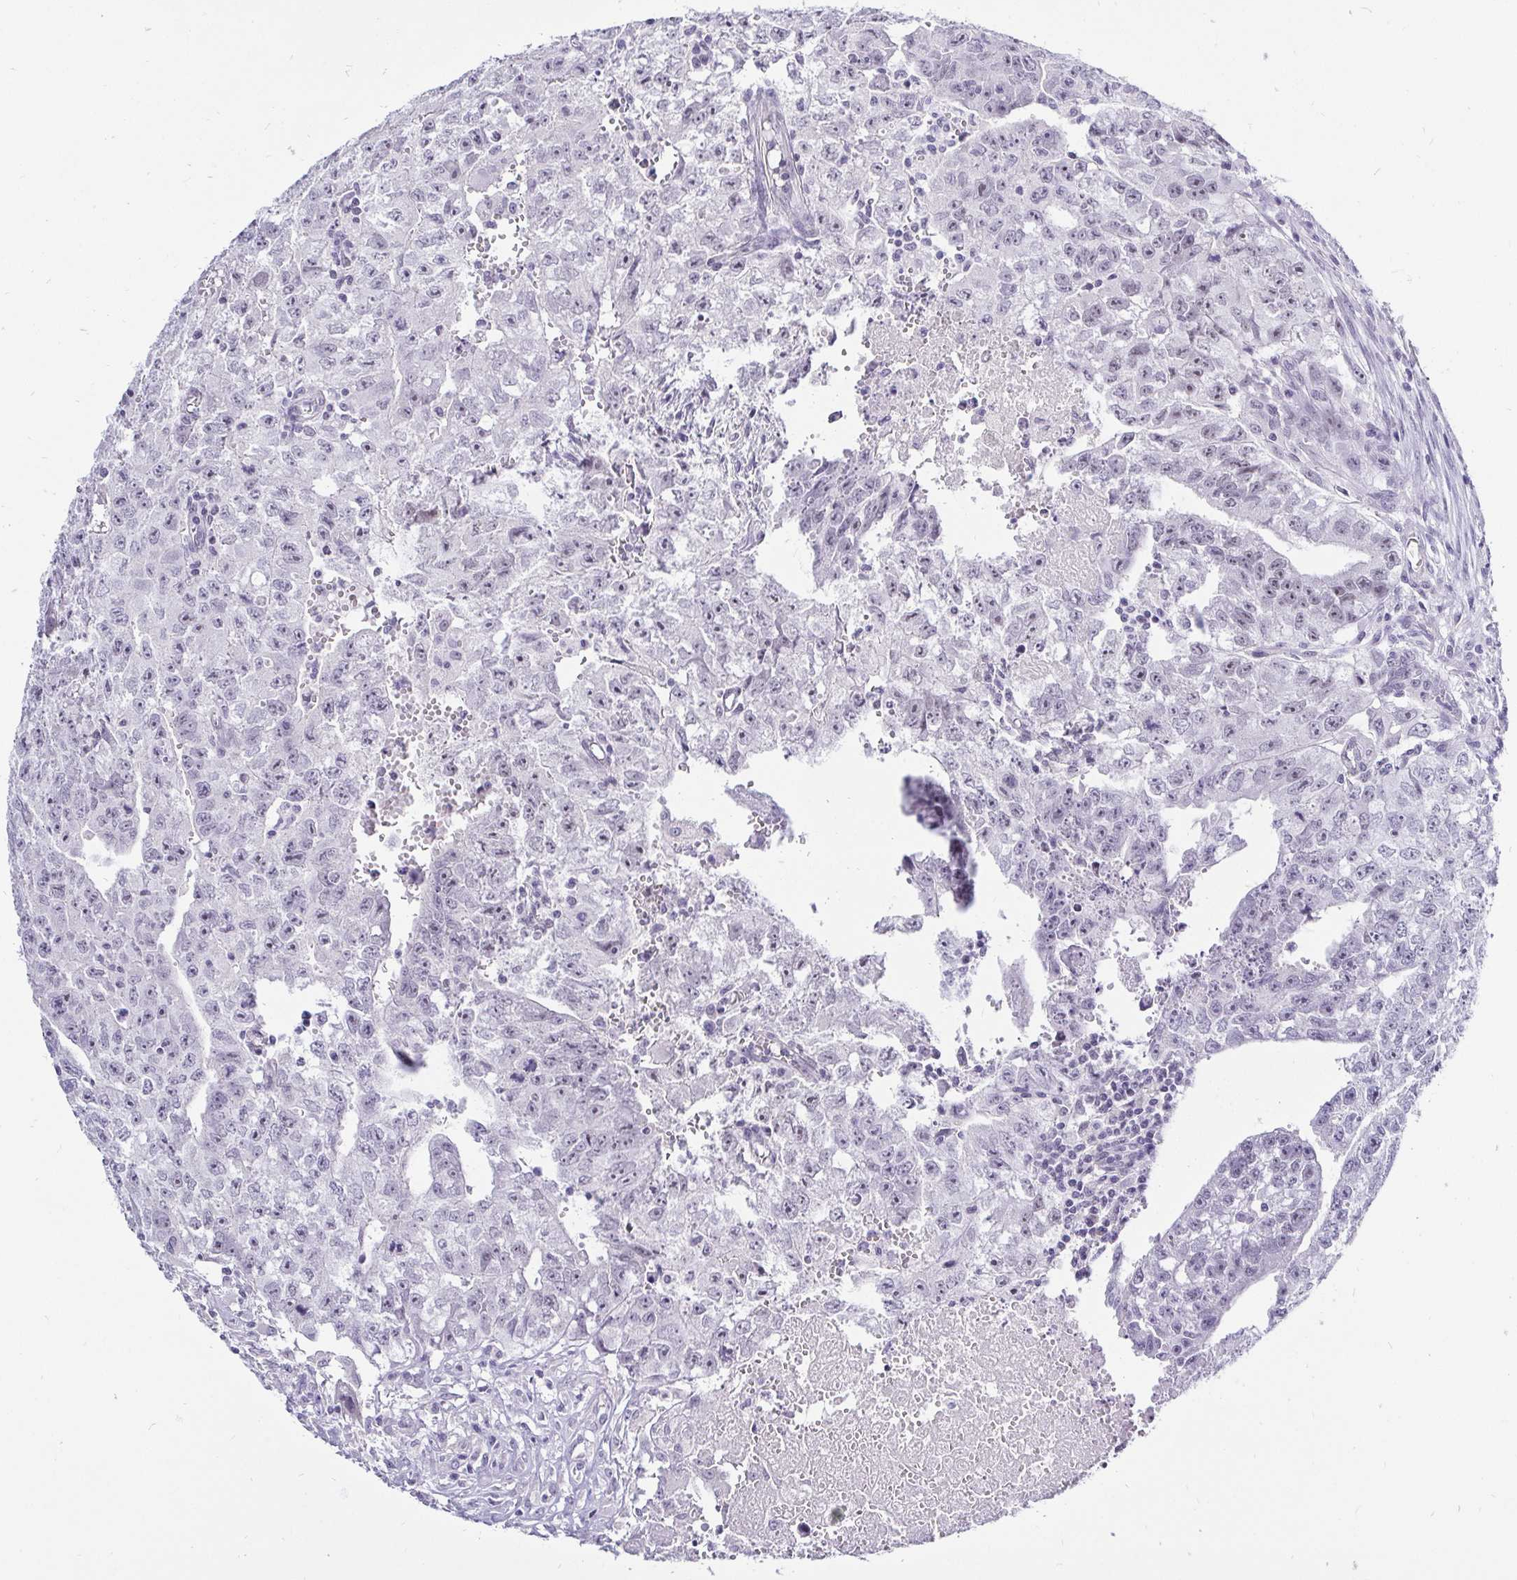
{"staining": {"intensity": "negative", "quantity": "none", "location": "none"}, "tissue": "testis cancer", "cell_type": "Tumor cells", "image_type": "cancer", "snomed": [{"axis": "morphology", "description": "Carcinoma, Embryonal, NOS"}, {"axis": "morphology", "description": "Teratoma, malignant, NOS"}, {"axis": "topography", "description": "Testis"}], "caption": "IHC micrograph of testis embryonal carcinoma stained for a protein (brown), which shows no staining in tumor cells. Brightfield microscopy of immunohistochemistry (IHC) stained with DAB (brown) and hematoxylin (blue), captured at high magnification.", "gene": "ZNF860", "patient": {"sex": "male", "age": 24}}